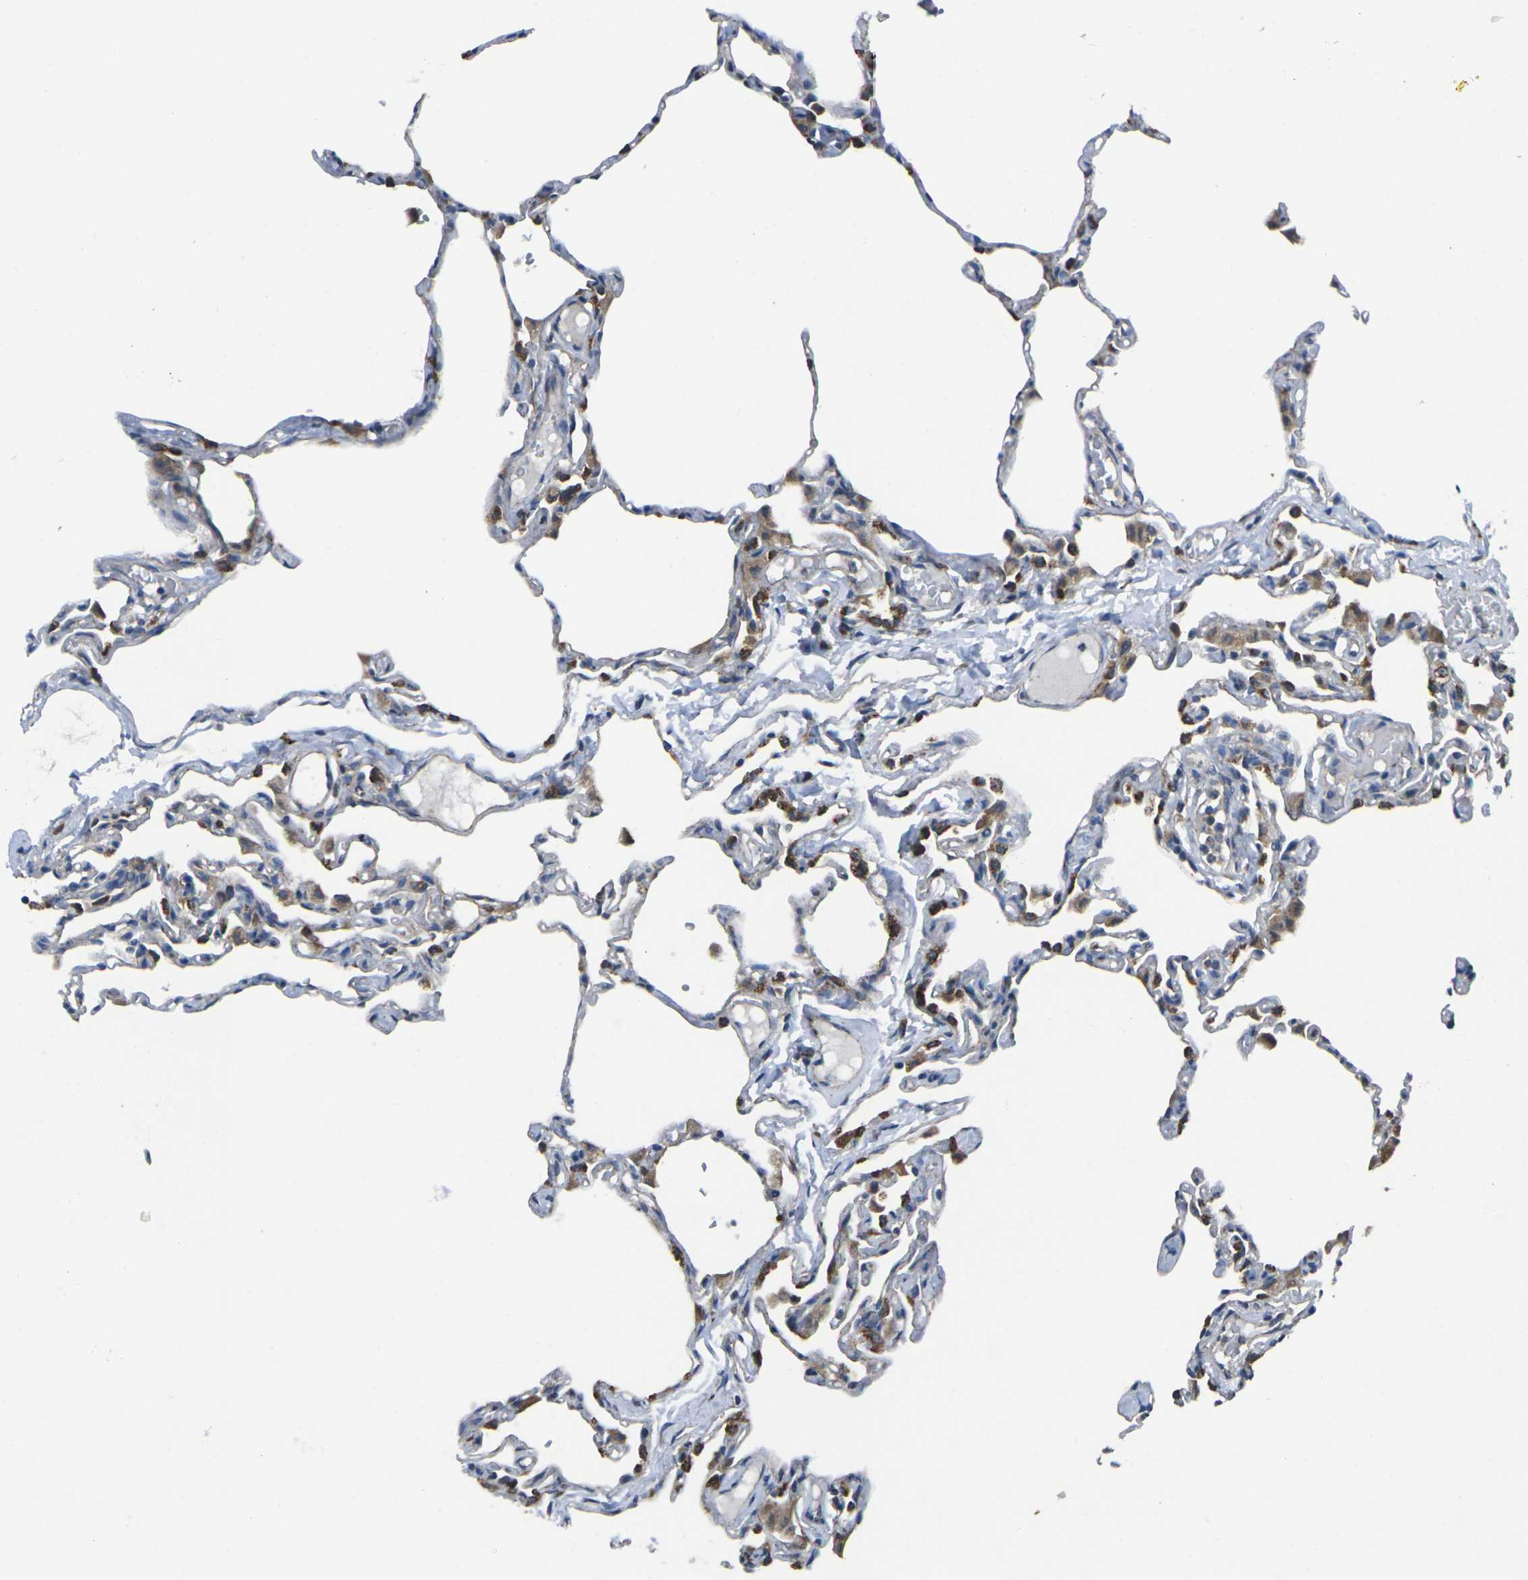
{"staining": {"intensity": "moderate", "quantity": "25%-75%", "location": "cytoplasmic/membranous"}, "tissue": "lung", "cell_type": "Alveolar cells", "image_type": "normal", "snomed": [{"axis": "morphology", "description": "Normal tissue, NOS"}, {"axis": "topography", "description": "Lung"}], "caption": "Immunohistochemical staining of unremarkable human lung displays moderate cytoplasmic/membranous protein staining in approximately 25%-75% of alveolar cells. The protein of interest is shown in brown color, while the nuclei are stained blue.", "gene": "TMEM120B", "patient": {"sex": "female", "age": 49}}